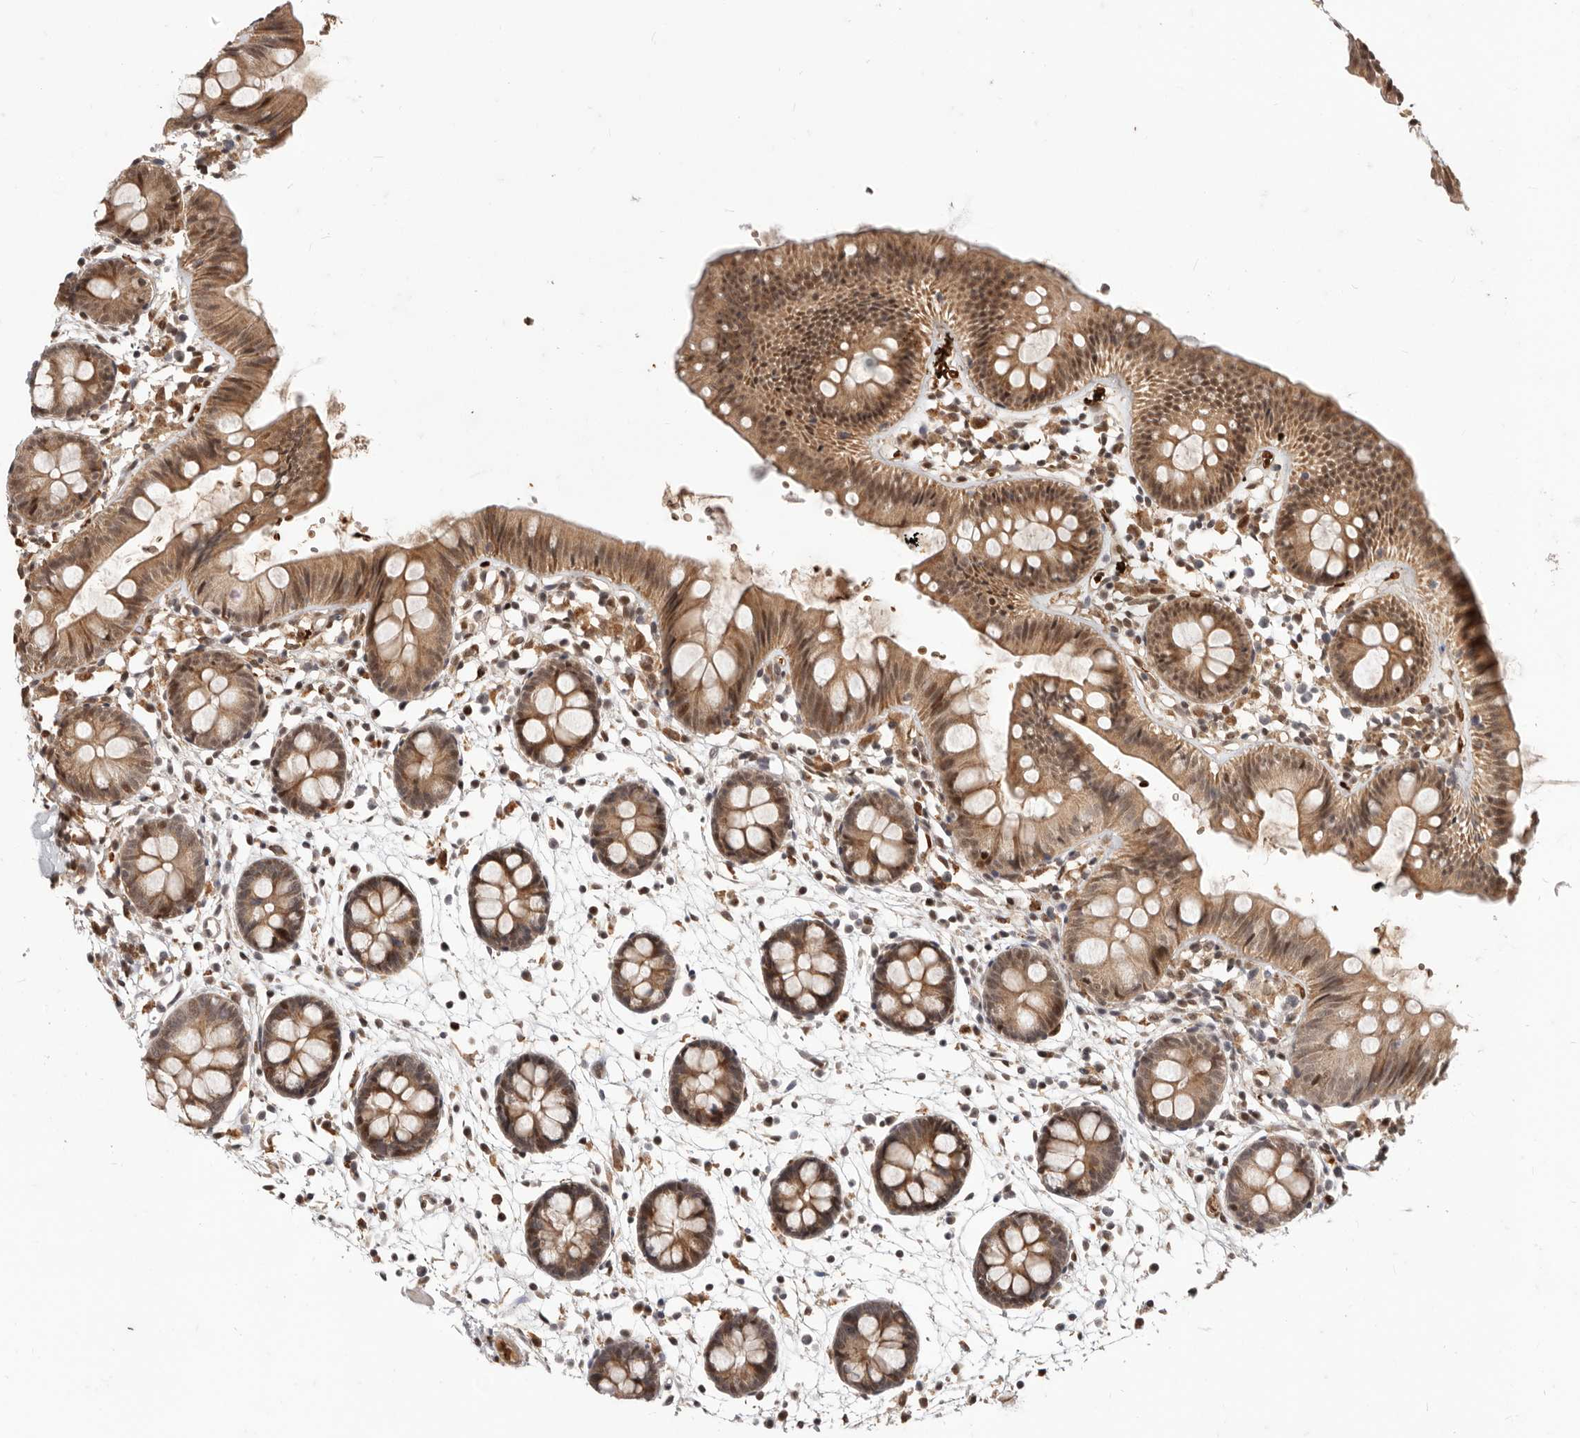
{"staining": {"intensity": "moderate", "quantity": ">75%", "location": "cytoplasmic/membranous,nuclear"}, "tissue": "colon", "cell_type": "Endothelial cells", "image_type": "normal", "snomed": [{"axis": "morphology", "description": "Normal tissue, NOS"}, {"axis": "topography", "description": "Colon"}], "caption": "A medium amount of moderate cytoplasmic/membranous,nuclear expression is appreciated in approximately >75% of endothelial cells in unremarkable colon.", "gene": "NCOA3", "patient": {"sex": "male", "age": 56}}